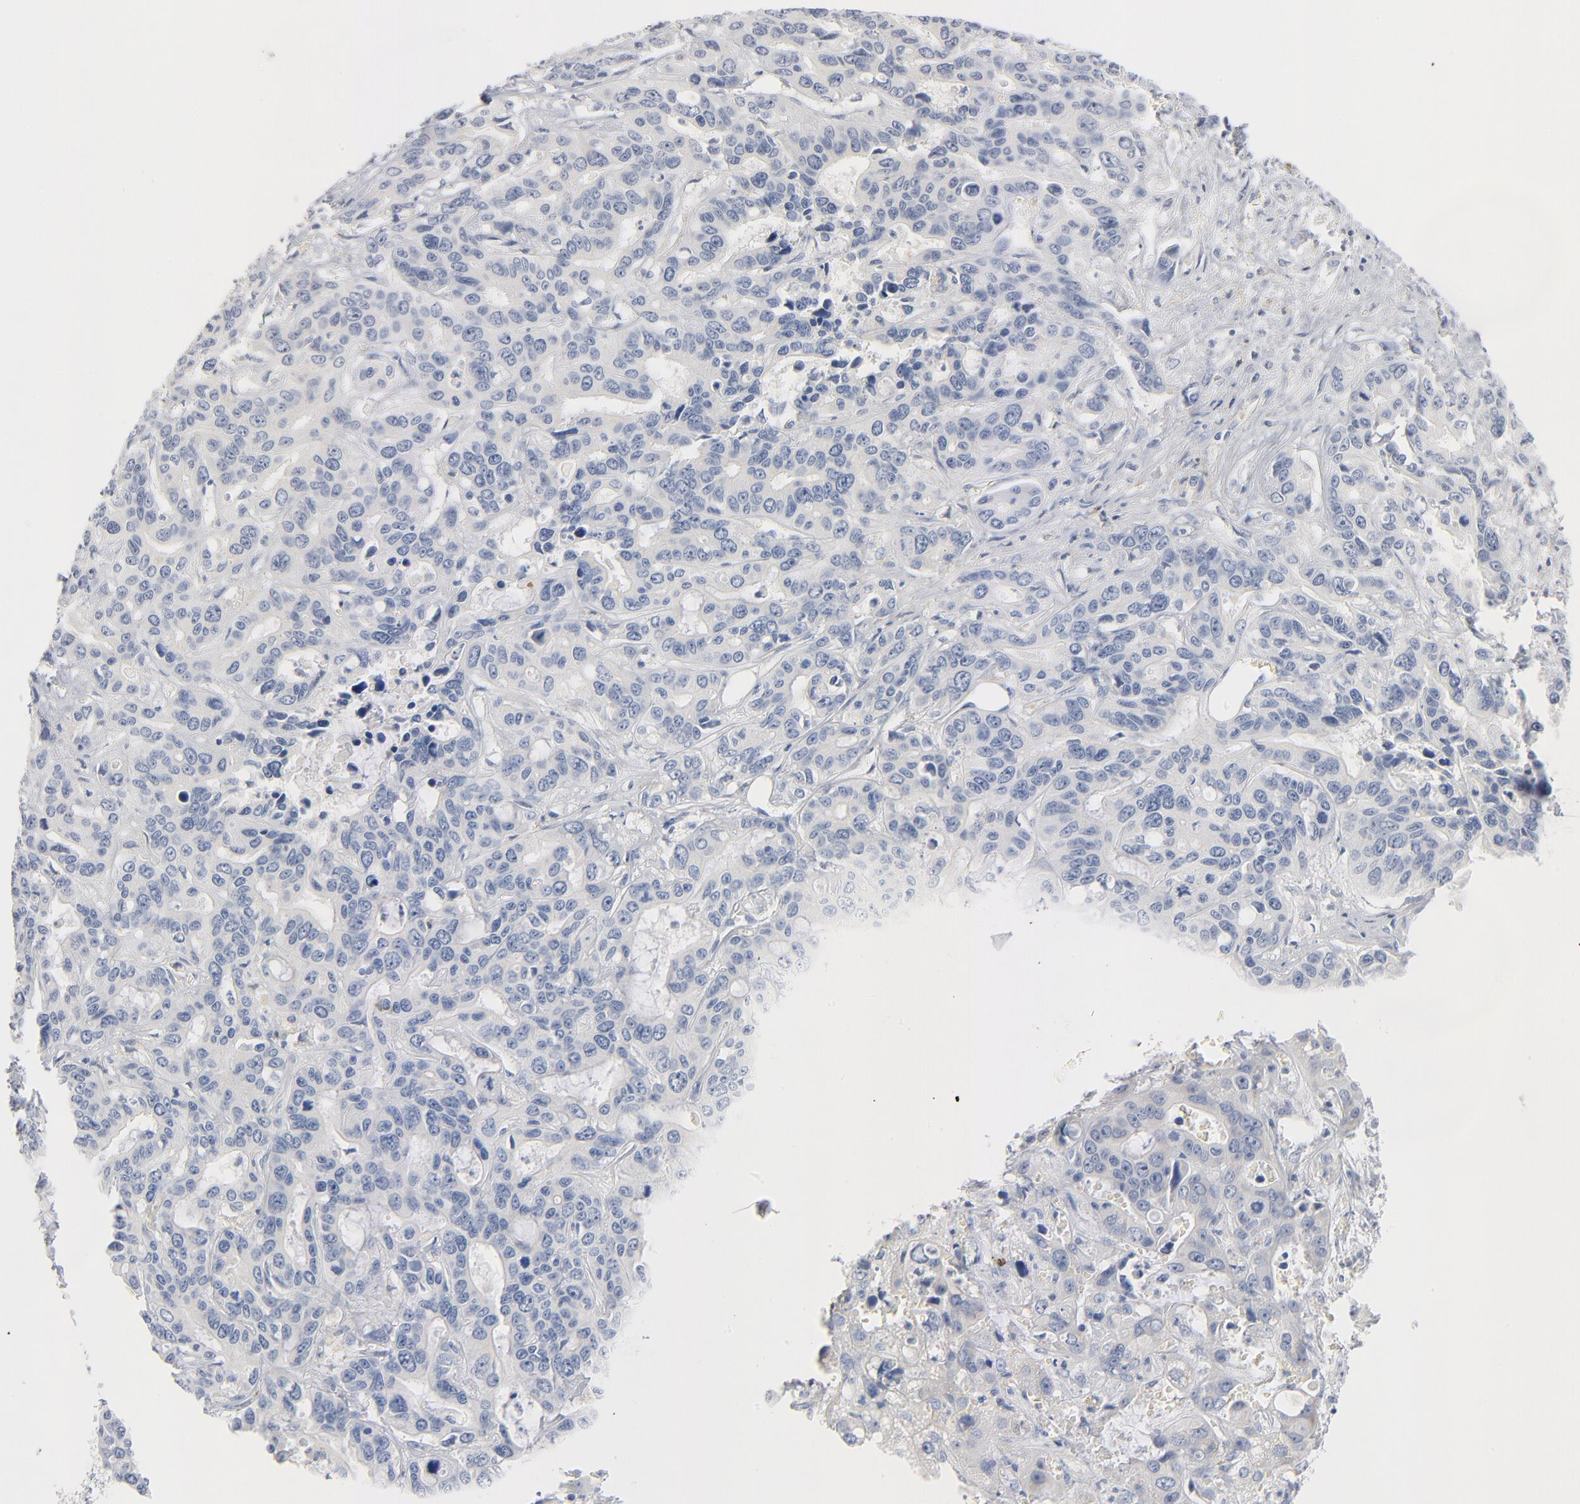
{"staining": {"intensity": "negative", "quantity": "none", "location": "none"}, "tissue": "liver cancer", "cell_type": "Tumor cells", "image_type": "cancer", "snomed": [{"axis": "morphology", "description": "Cholangiocarcinoma"}, {"axis": "topography", "description": "Liver"}], "caption": "The immunohistochemistry (IHC) micrograph has no significant staining in tumor cells of liver cancer tissue.", "gene": "GZMB", "patient": {"sex": "female", "age": 65}}